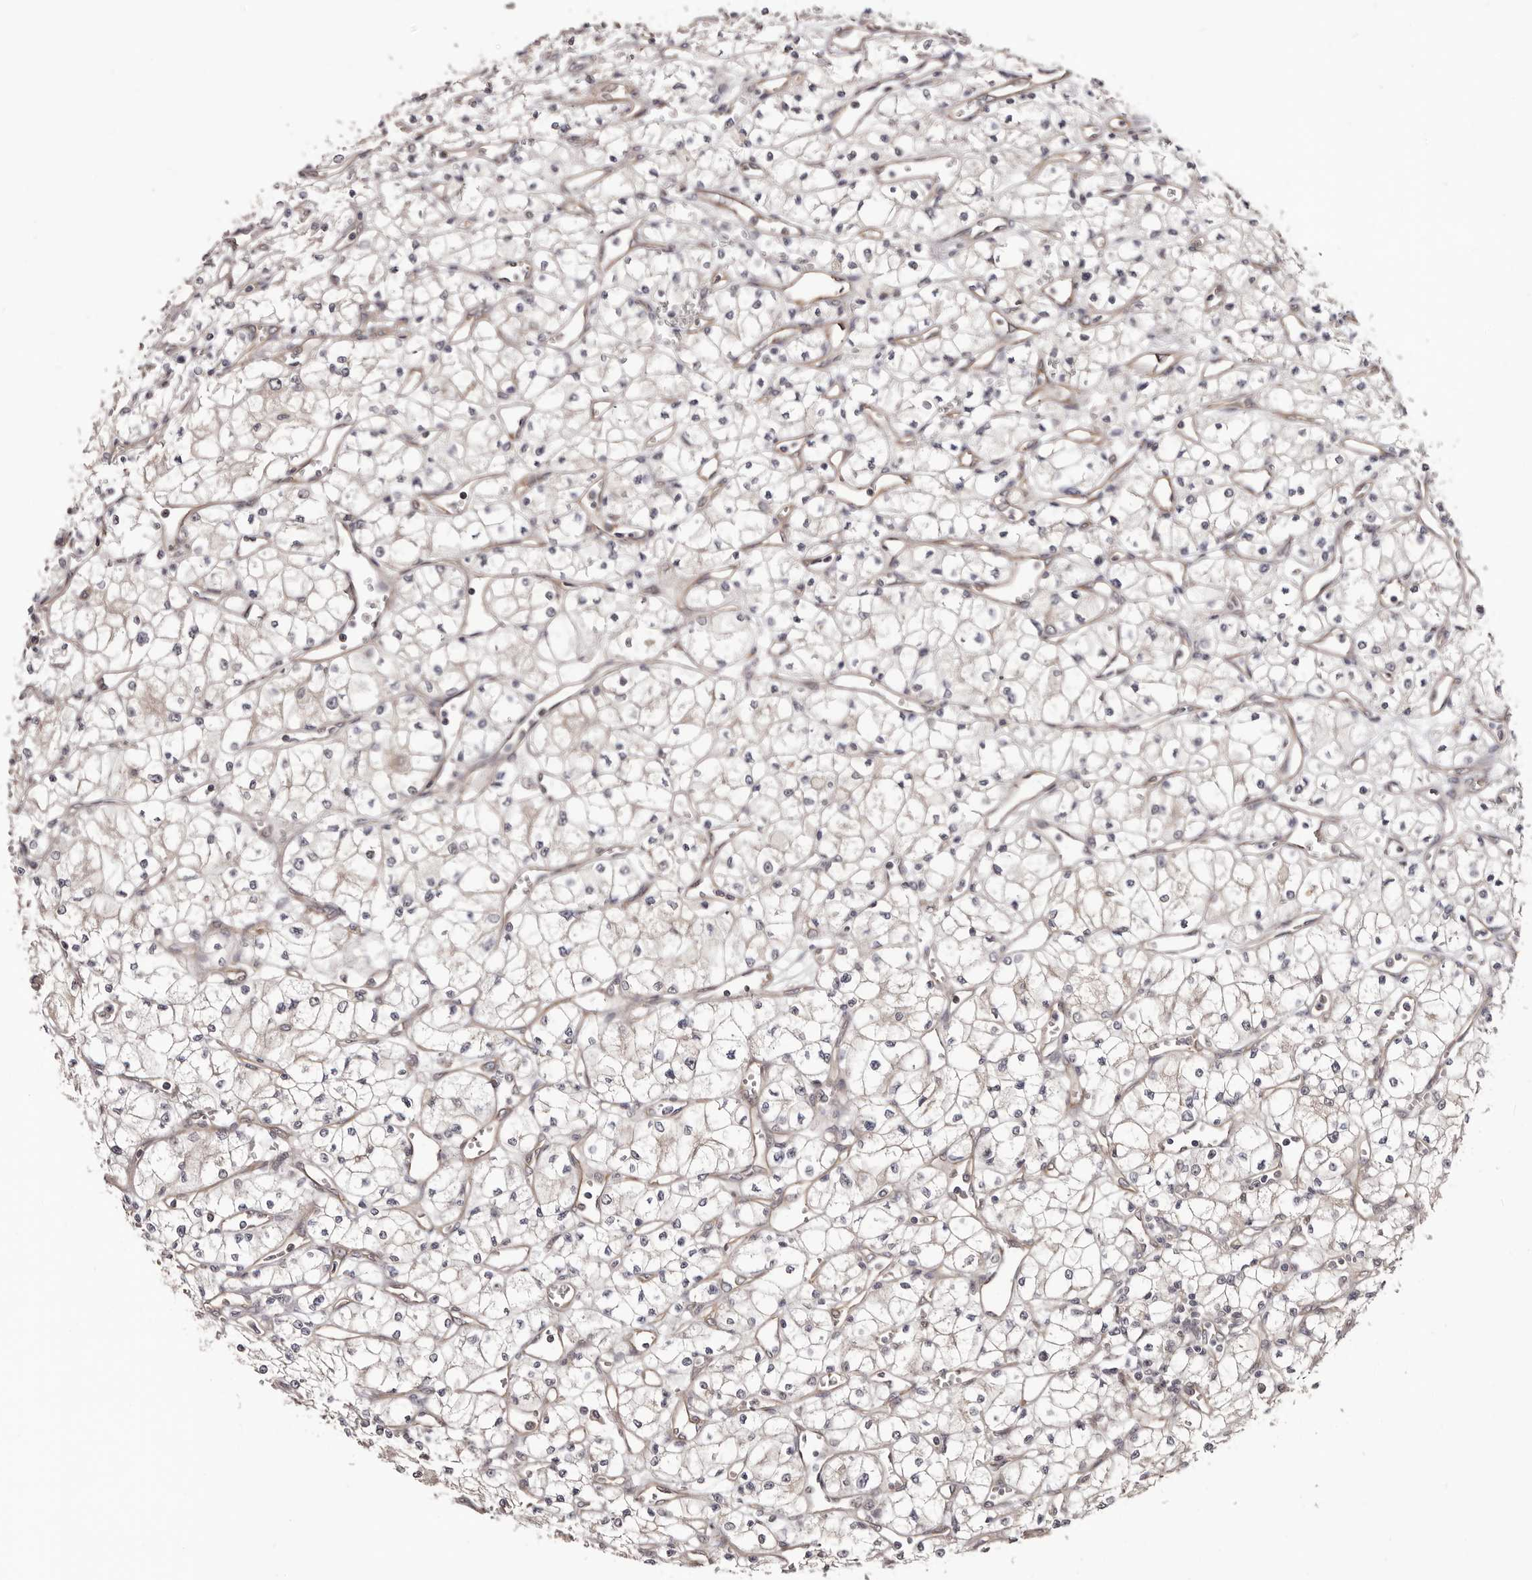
{"staining": {"intensity": "negative", "quantity": "none", "location": "none"}, "tissue": "renal cancer", "cell_type": "Tumor cells", "image_type": "cancer", "snomed": [{"axis": "morphology", "description": "Adenocarcinoma, NOS"}, {"axis": "topography", "description": "Kidney"}], "caption": "Renal adenocarcinoma stained for a protein using immunohistochemistry (IHC) displays no expression tumor cells.", "gene": "NOL12", "patient": {"sex": "male", "age": 59}}